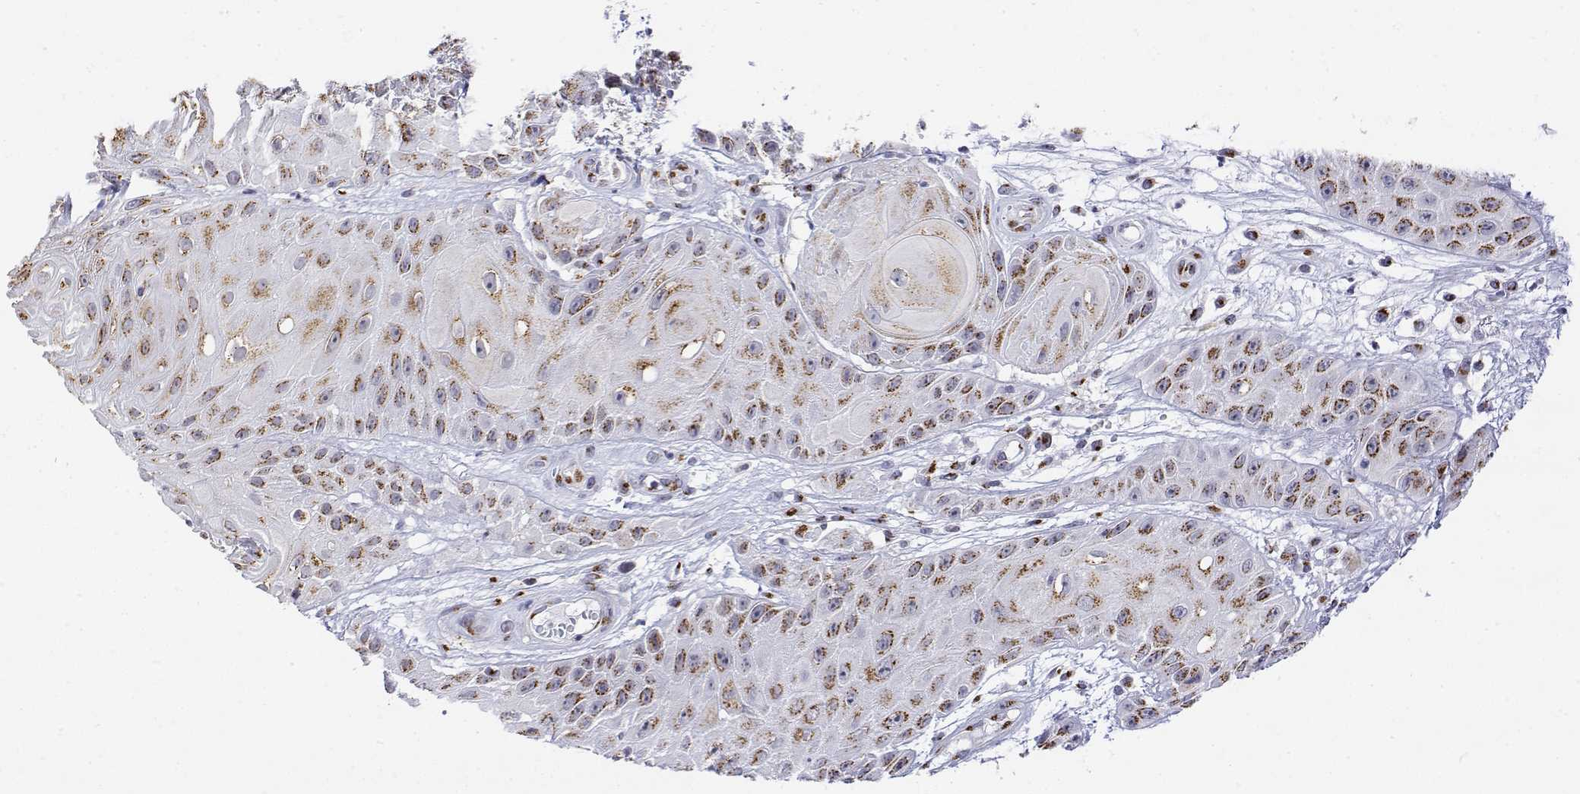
{"staining": {"intensity": "moderate", "quantity": ">75%", "location": "cytoplasmic/membranous"}, "tissue": "skin cancer", "cell_type": "Tumor cells", "image_type": "cancer", "snomed": [{"axis": "morphology", "description": "Squamous cell carcinoma, NOS"}, {"axis": "topography", "description": "Skin"}], "caption": "The photomicrograph demonstrates staining of skin cancer, revealing moderate cytoplasmic/membranous protein staining (brown color) within tumor cells.", "gene": "YIPF3", "patient": {"sex": "male", "age": 62}}